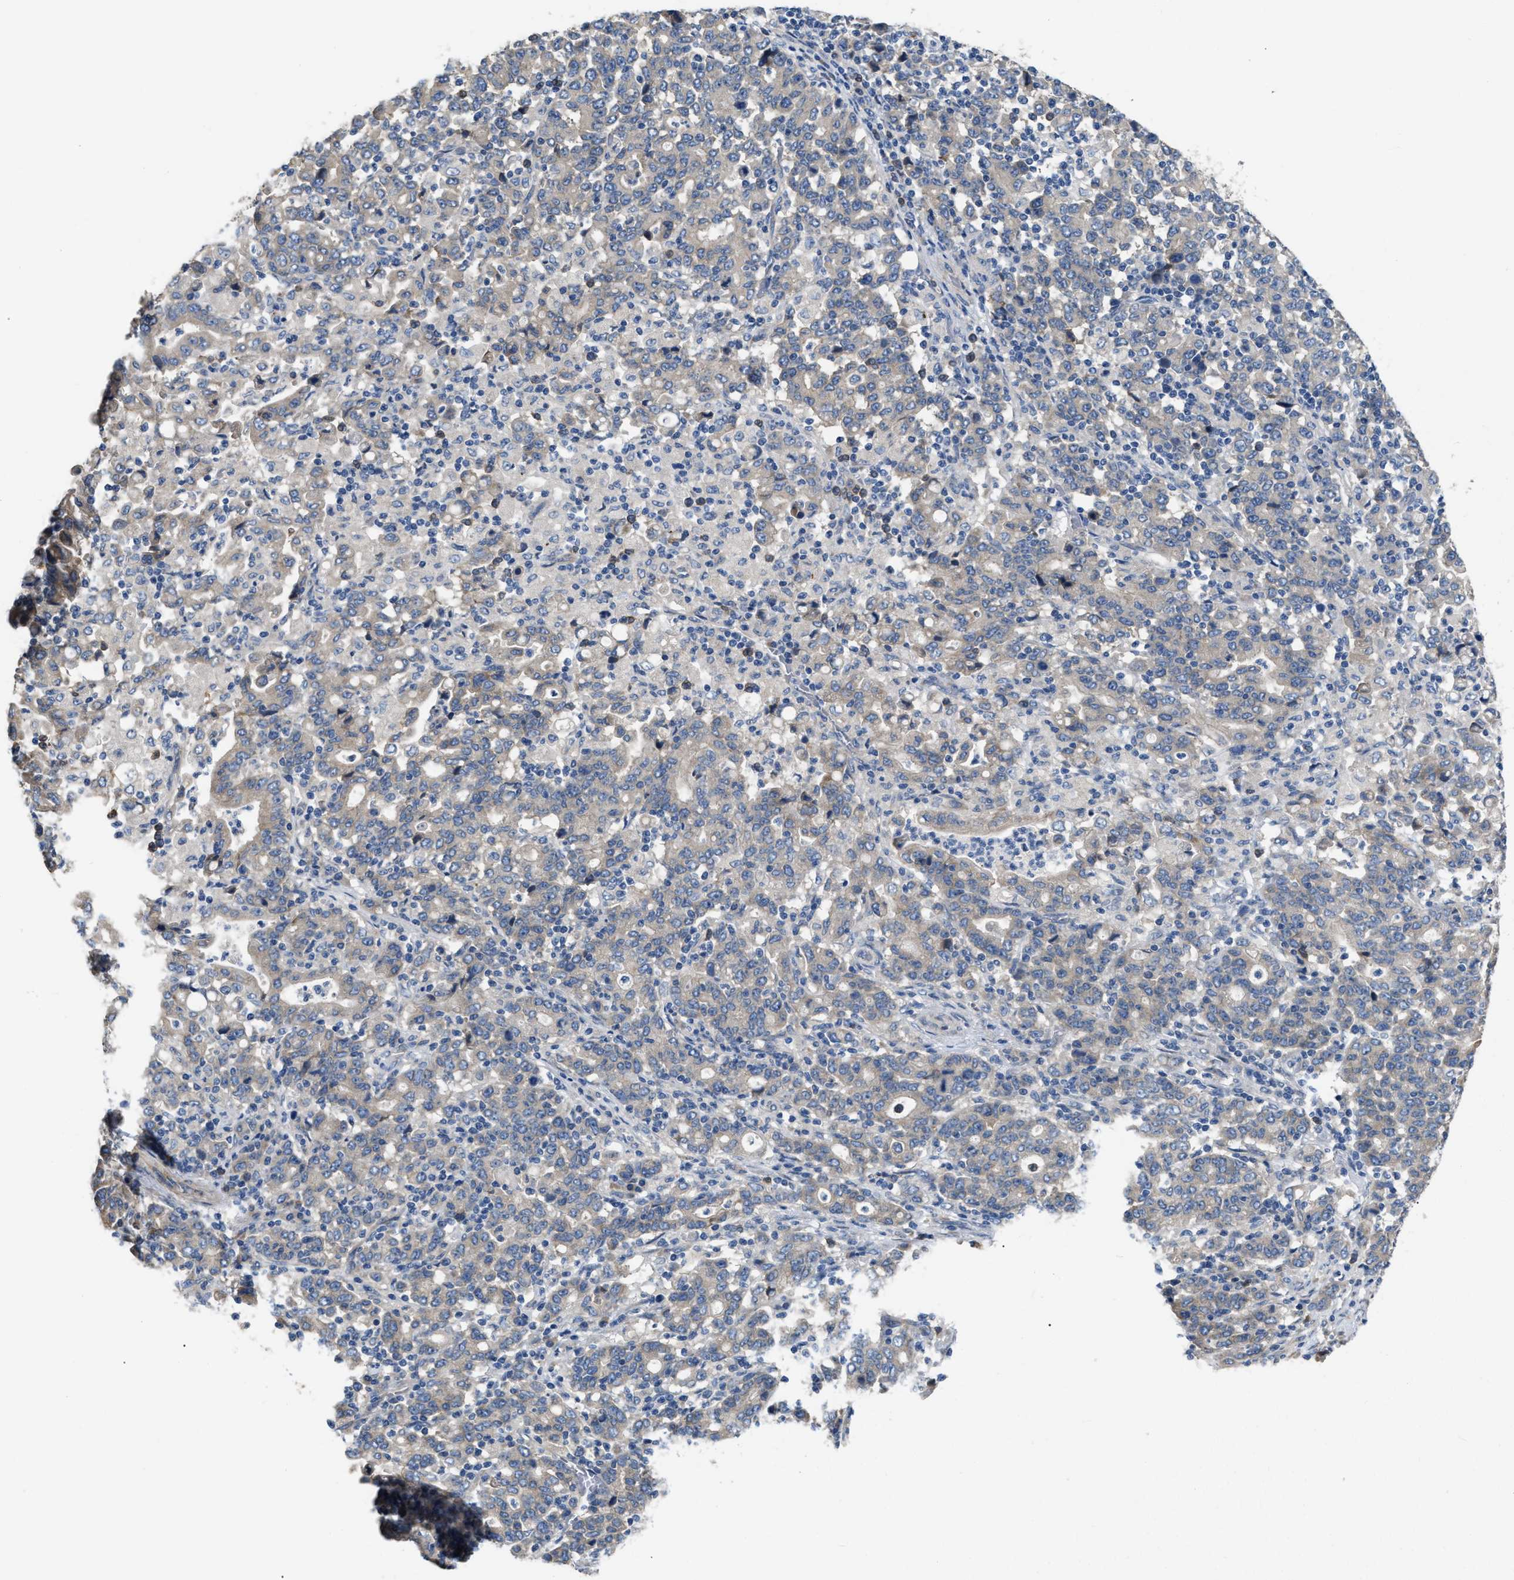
{"staining": {"intensity": "negative", "quantity": "none", "location": "none"}, "tissue": "stomach cancer", "cell_type": "Tumor cells", "image_type": "cancer", "snomed": [{"axis": "morphology", "description": "Adenocarcinoma, NOS"}, {"axis": "topography", "description": "Stomach, upper"}], "caption": "Immunohistochemistry of human stomach cancer (adenocarcinoma) shows no positivity in tumor cells. The staining is performed using DAB (3,3'-diaminobenzidine) brown chromogen with nuclei counter-stained in using hematoxylin.", "gene": "DHX58", "patient": {"sex": "male", "age": 69}}